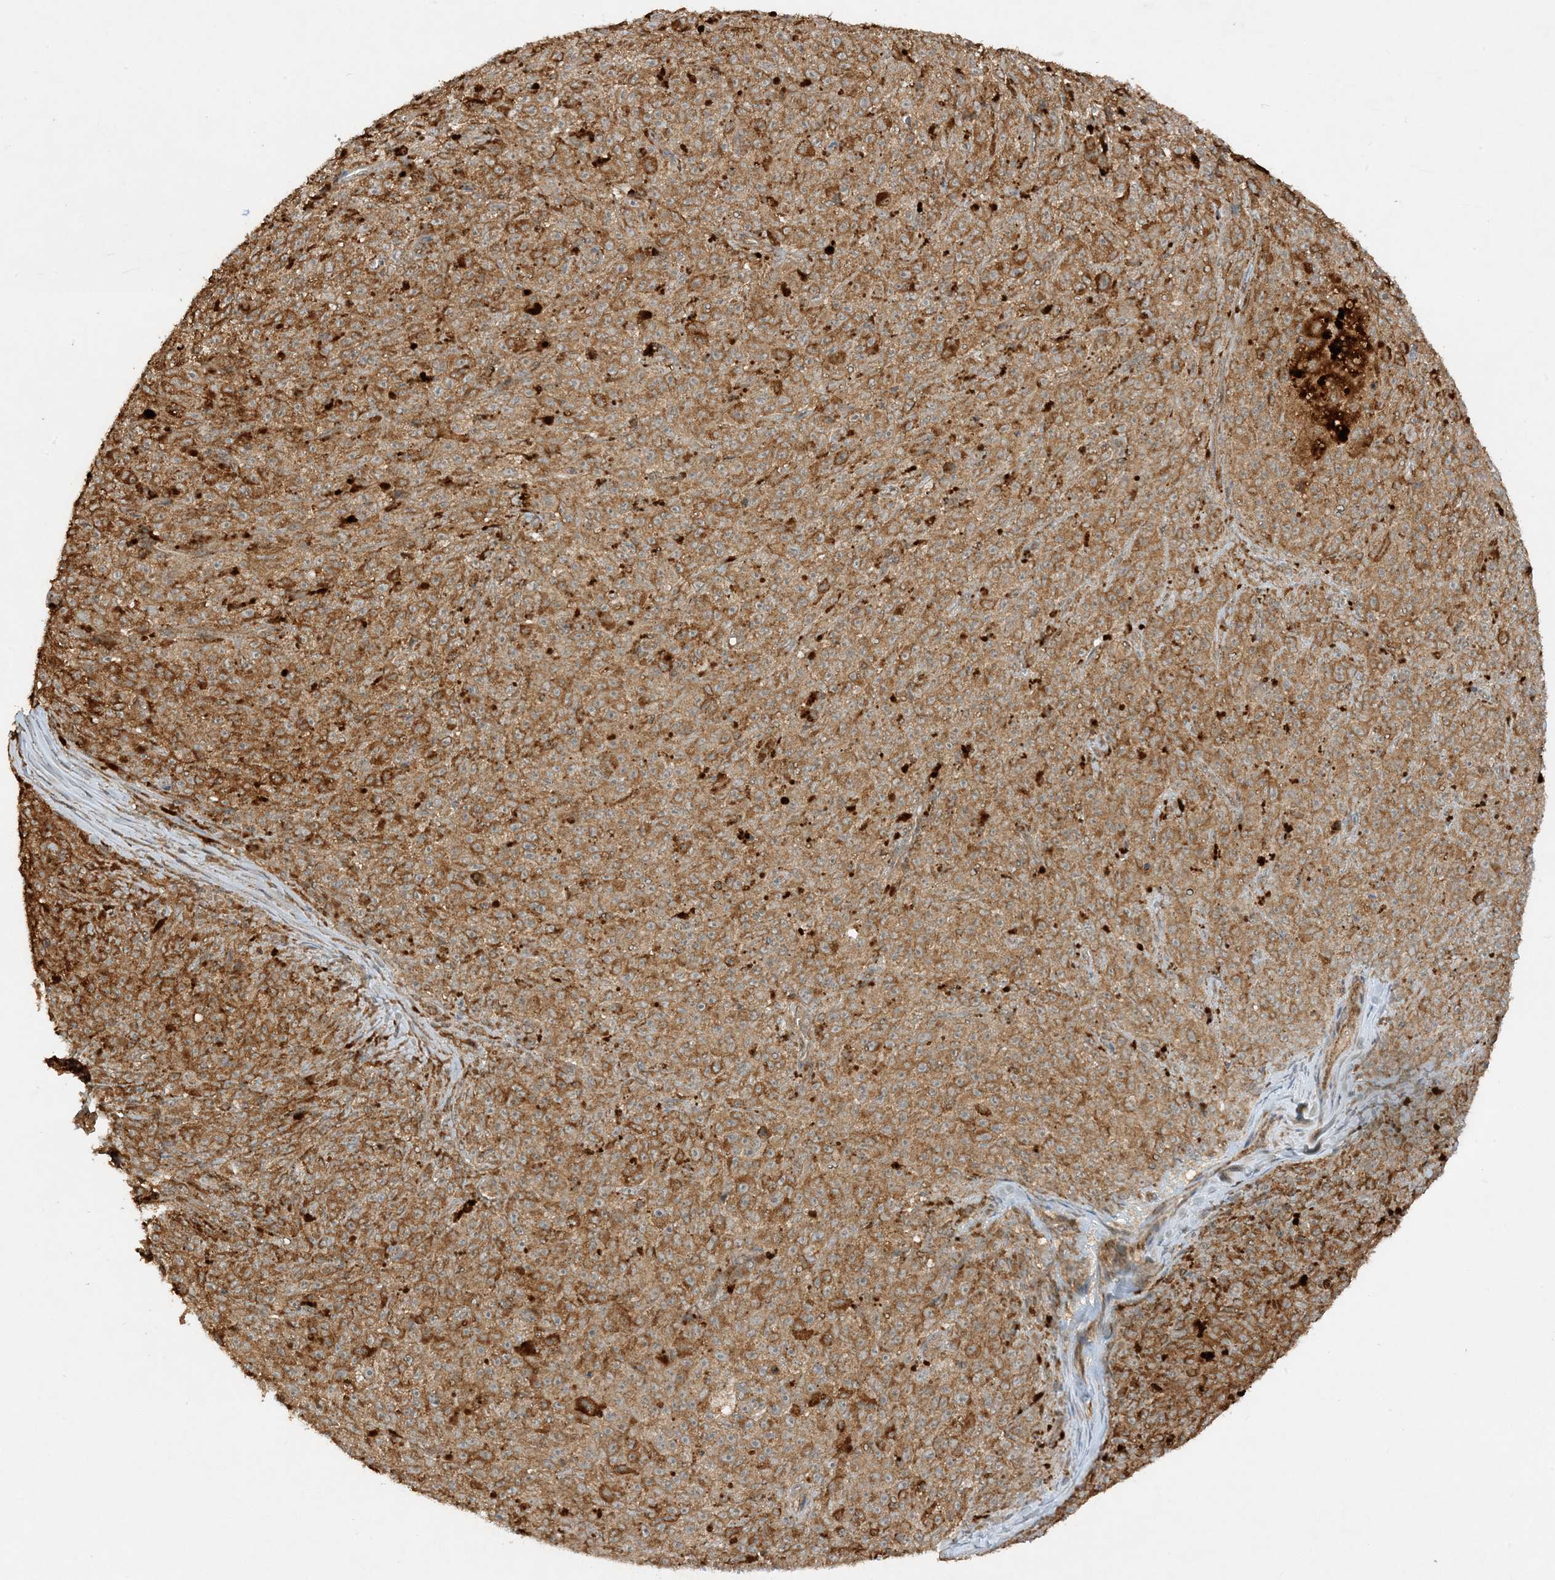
{"staining": {"intensity": "moderate", "quantity": ">75%", "location": "cytoplasmic/membranous"}, "tissue": "melanoma", "cell_type": "Tumor cells", "image_type": "cancer", "snomed": [{"axis": "morphology", "description": "Malignant melanoma, NOS"}, {"axis": "topography", "description": "Skin"}], "caption": "This is an image of IHC staining of malignant melanoma, which shows moderate positivity in the cytoplasmic/membranous of tumor cells.", "gene": "XRN1", "patient": {"sex": "female", "age": 82}}